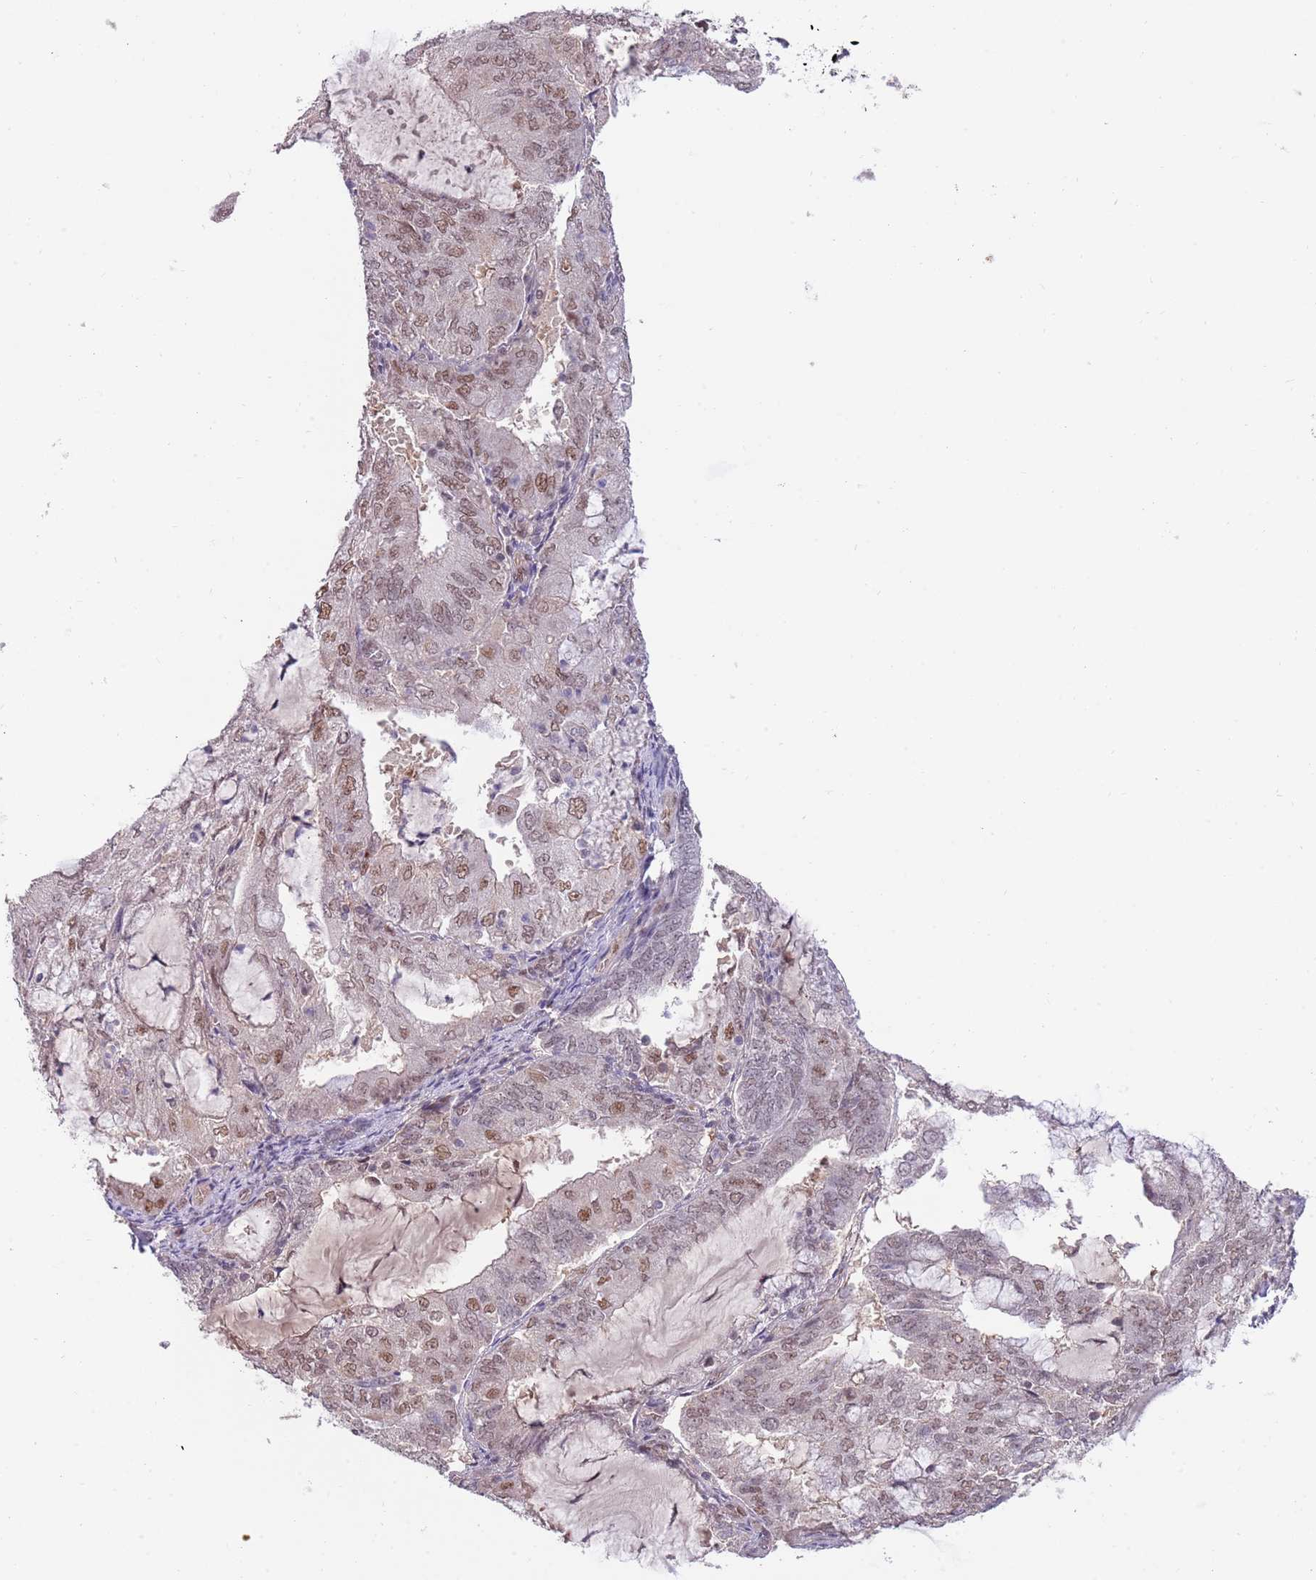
{"staining": {"intensity": "moderate", "quantity": "25%-75%", "location": "nuclear"}, "tissue": "endometrial cancer", "cell_type": "Tumor cells", "image_type": "cancer", "snomed": [{"axis": "morphology", "description": "Adenocarcinoma, NOS"}, {"axis": "topography", "description": "Endometrium"}], "caption": "Protein expression analysis of human endometrial cancer reveals moderate nuclear staining in about 25%-75% of tumor cells.", "gene": "ZBTB7A", "patient": {"sex": "female", "age": 81}}